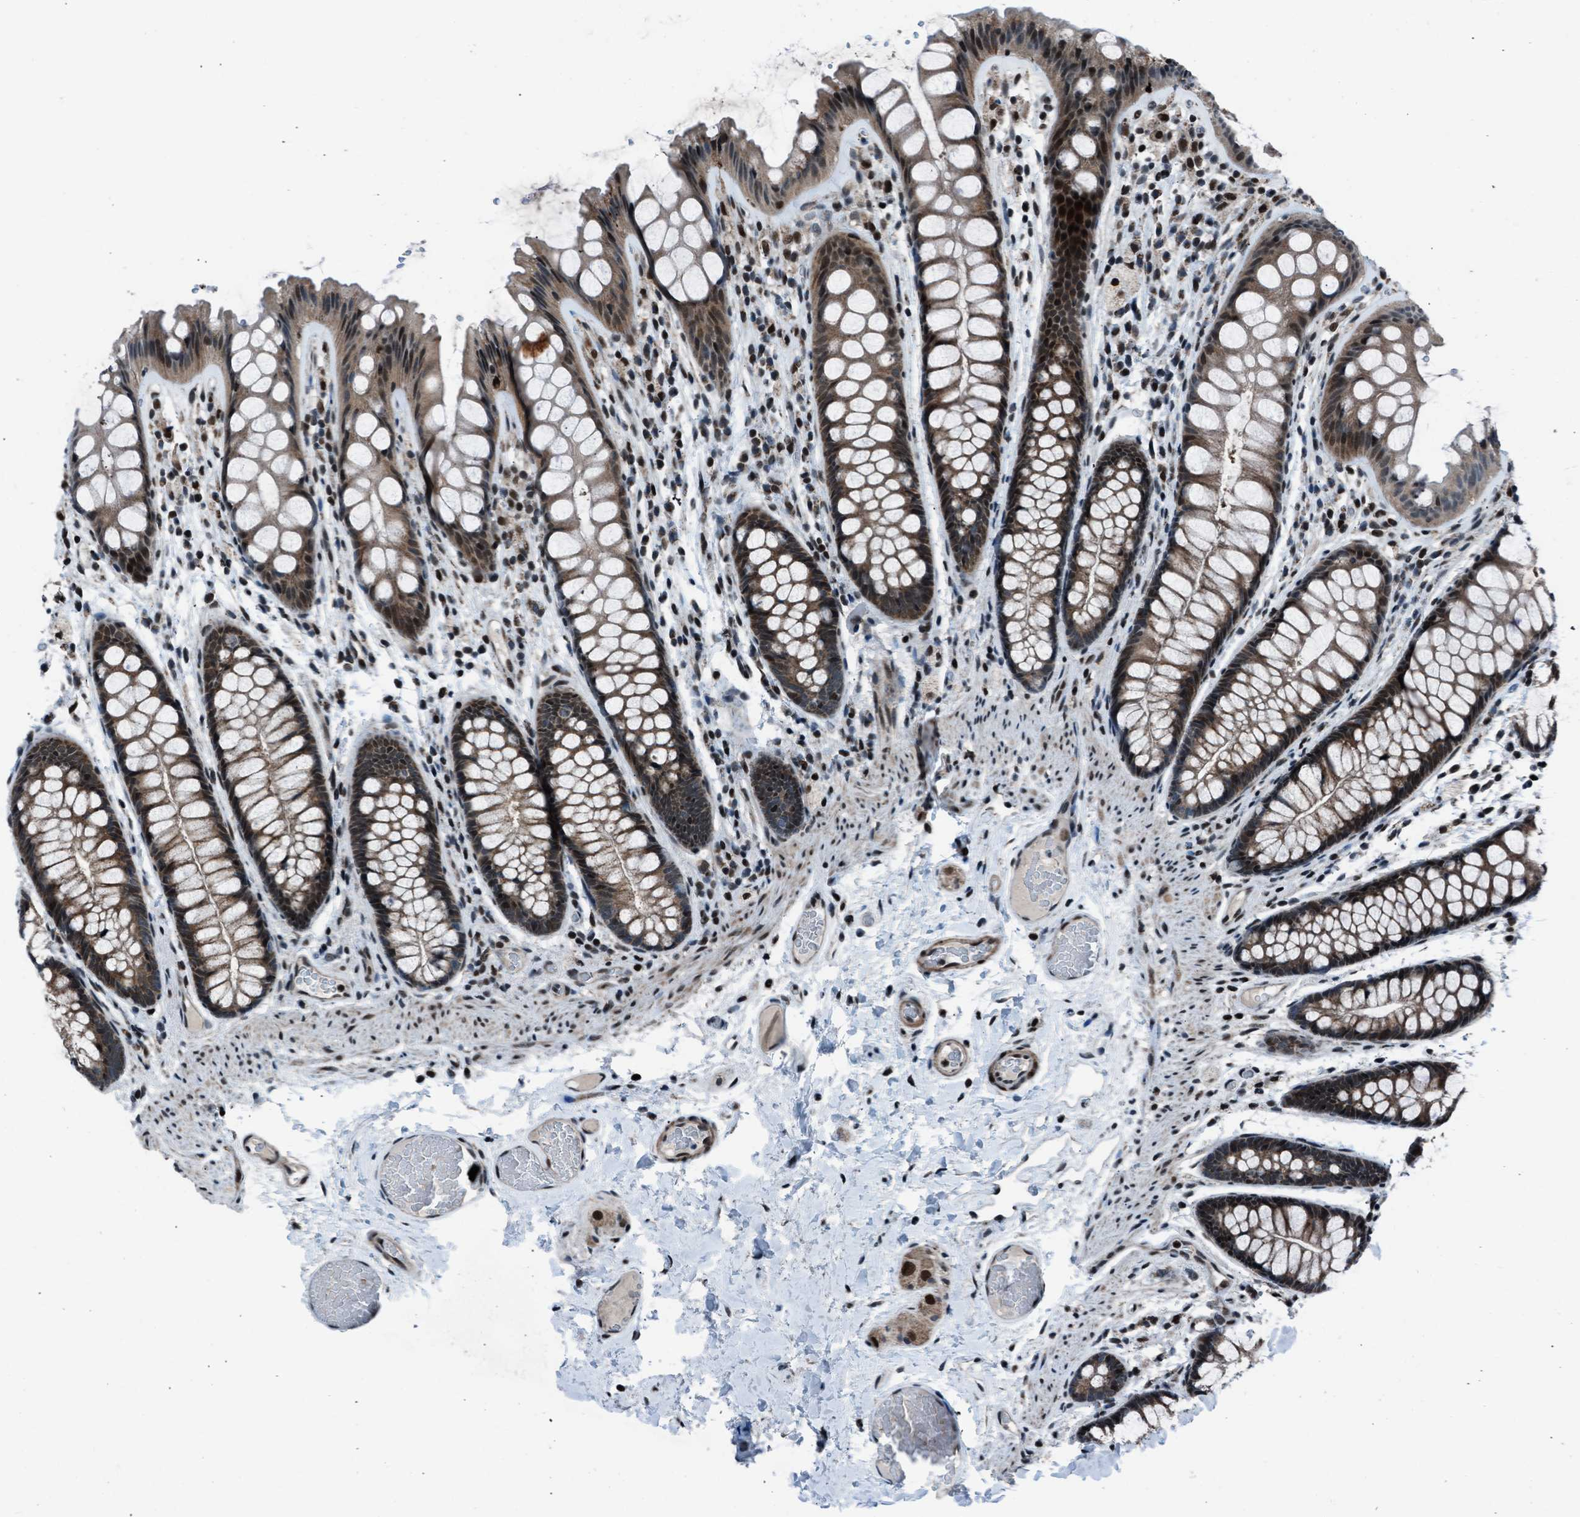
{"staining": {"intensity": "strong", "quantity": ">75%", "location": "cytoplasmic/membranous,nuclear"}, "tissue": "colon", "cell_type": "Endothelial cells", "image_type": "normal", "snomed": [{"axis": "morphology", "description": "Normal tissue, NOS"}, {"axis": "topography", "description": "Colon"}], "caption": "Colon stained for a protein (brown) shows strong cytoplasmic/membranous,nuclear positive staining in about >75% of endothelial cells.", "gene": "MORC3", "patient": {"sex": "female", "age": 56}}